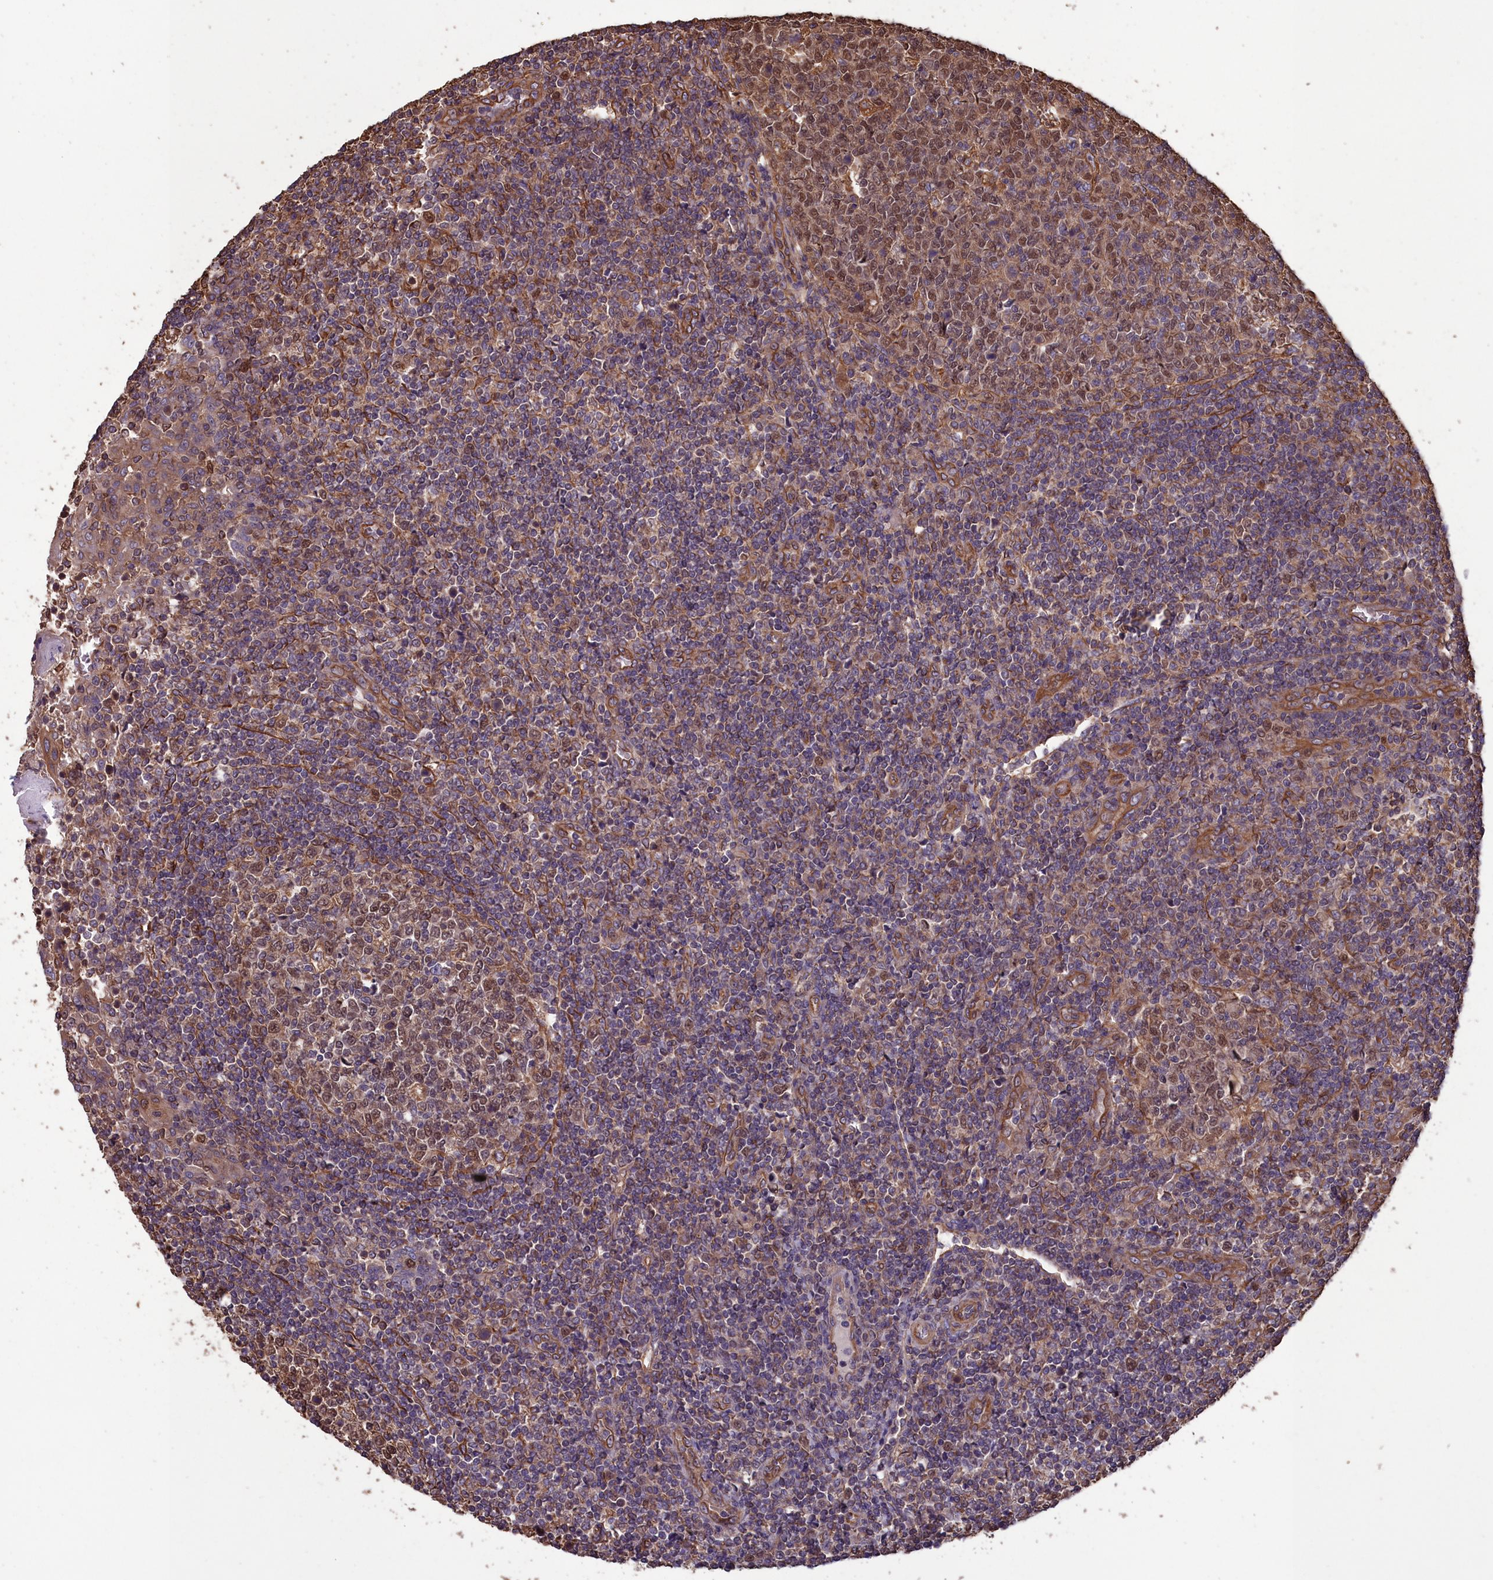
{"staining": {"intensity": "moderate", "quantity": ">75%", "location": "nuclear"}, "tissue": "tonsil", "cell_type": "Germinal center cells", "image_type": "normal", "snomed": [{"axis": "morphology", "description": "Normal tissue, NOS"}, {"axis": "topography", "description": "Tonsil"}], "caption": "Benign tonsil displays moderate nuclear staining in about >75% of germinal center cells.", "gene": "DAPK3", "patient": {"sex": "female", "age": 19}}